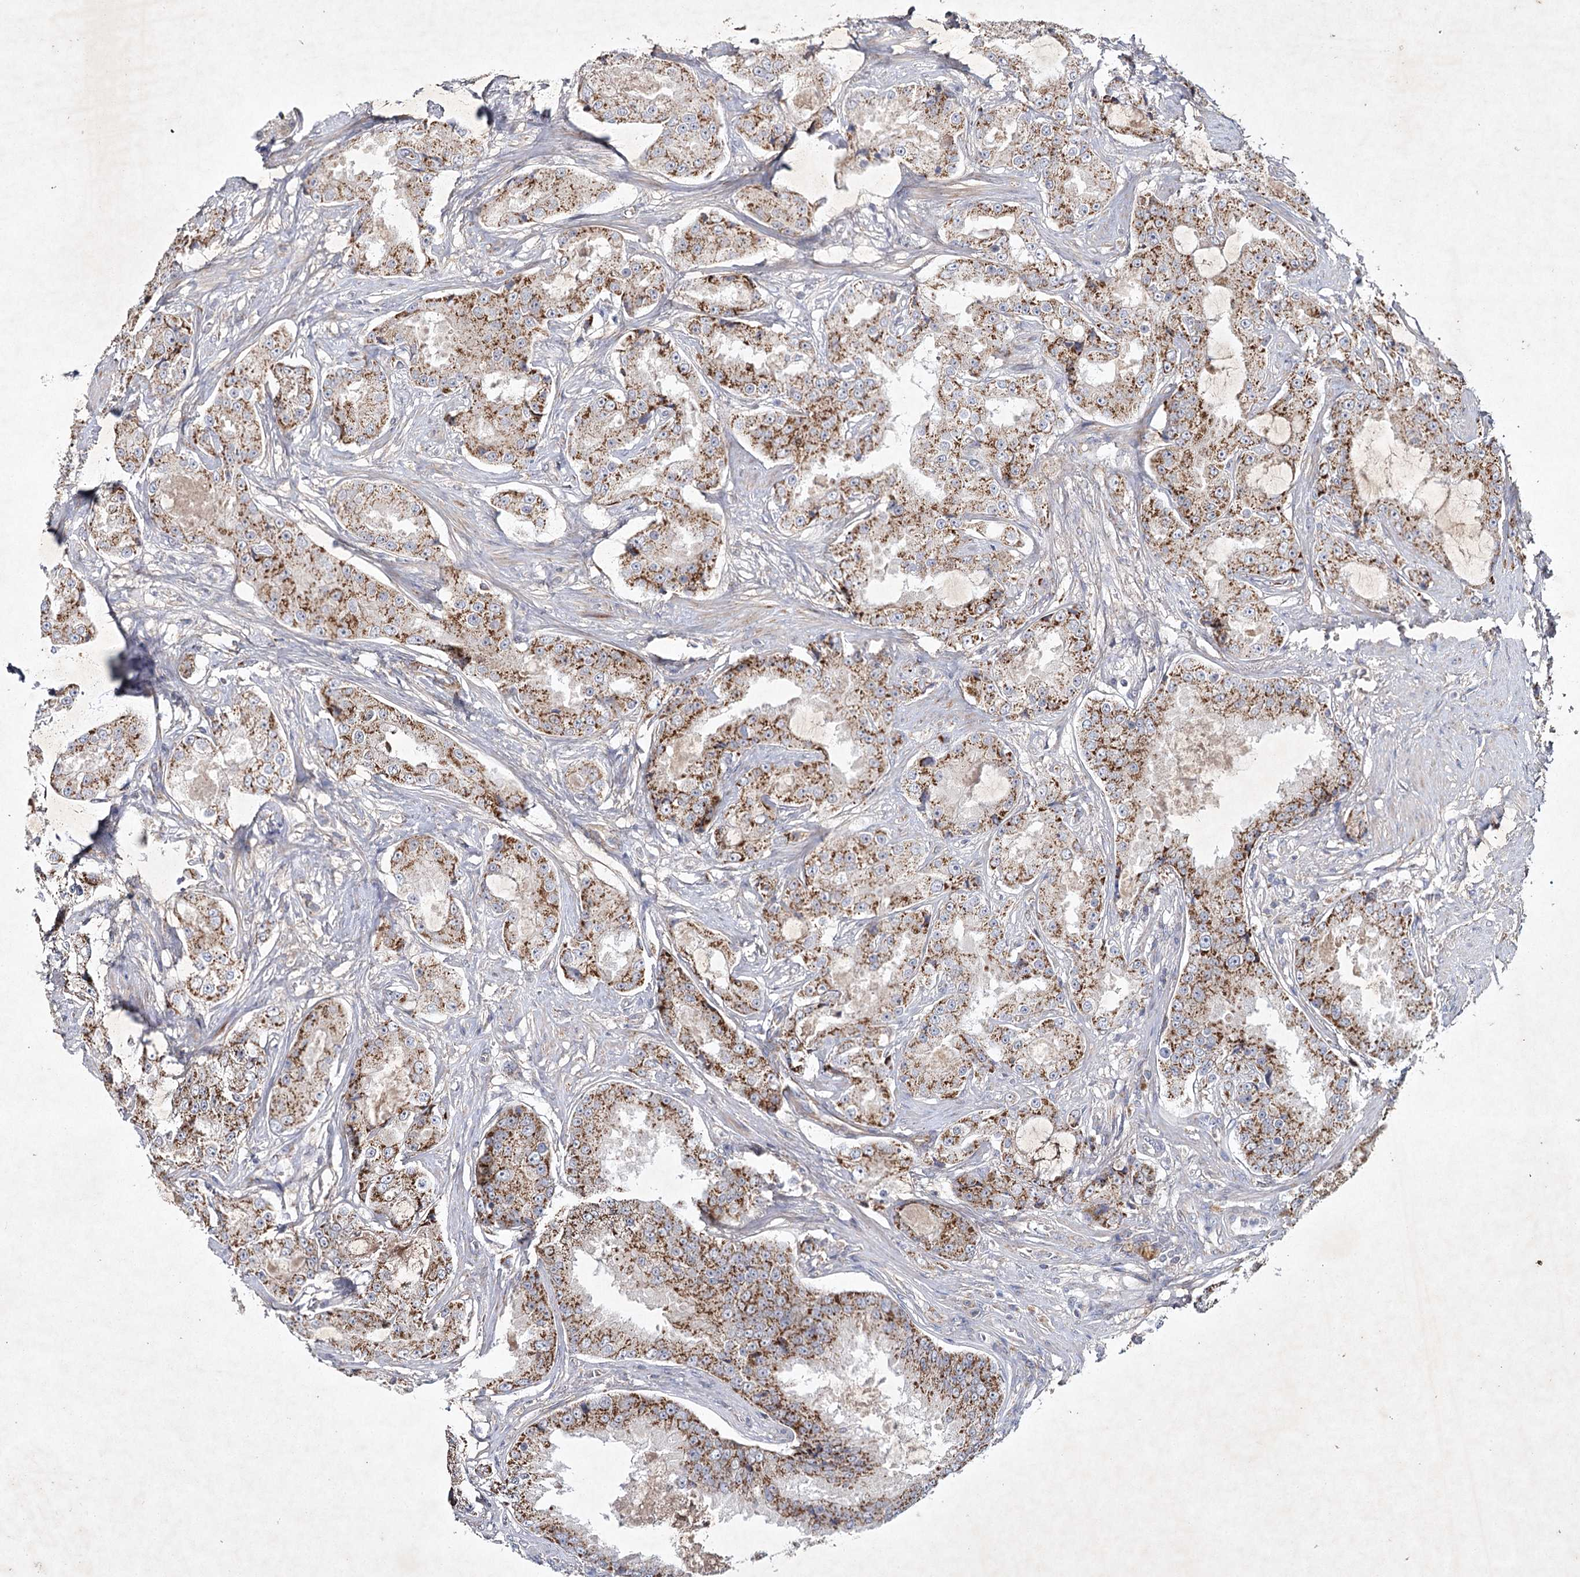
{"staining": {"intensity": "strong", "quantity": ">75%", "location": "cytoplasmic/membranous"}, "tissue": "prostate cancer", "cell_type": "Tumor cells", "image_type": "cancer", "snomed": [{"axis": "morphology", "description": "Adenocarcinoma, High grade"}, {"axis": "topography", "description": "Prostate"}], "caption": "Immunohistochemistry (IHC) micrograph of human prostate cancer (adenocarcinoma (high-grade)) stained for a protein (brown), which reveals high levels of strong cytoplasmic/membranous expression in about >75% of tumor cells.", "gene": "MRPL44", "patient": {"sex": "male", "age": 73}}